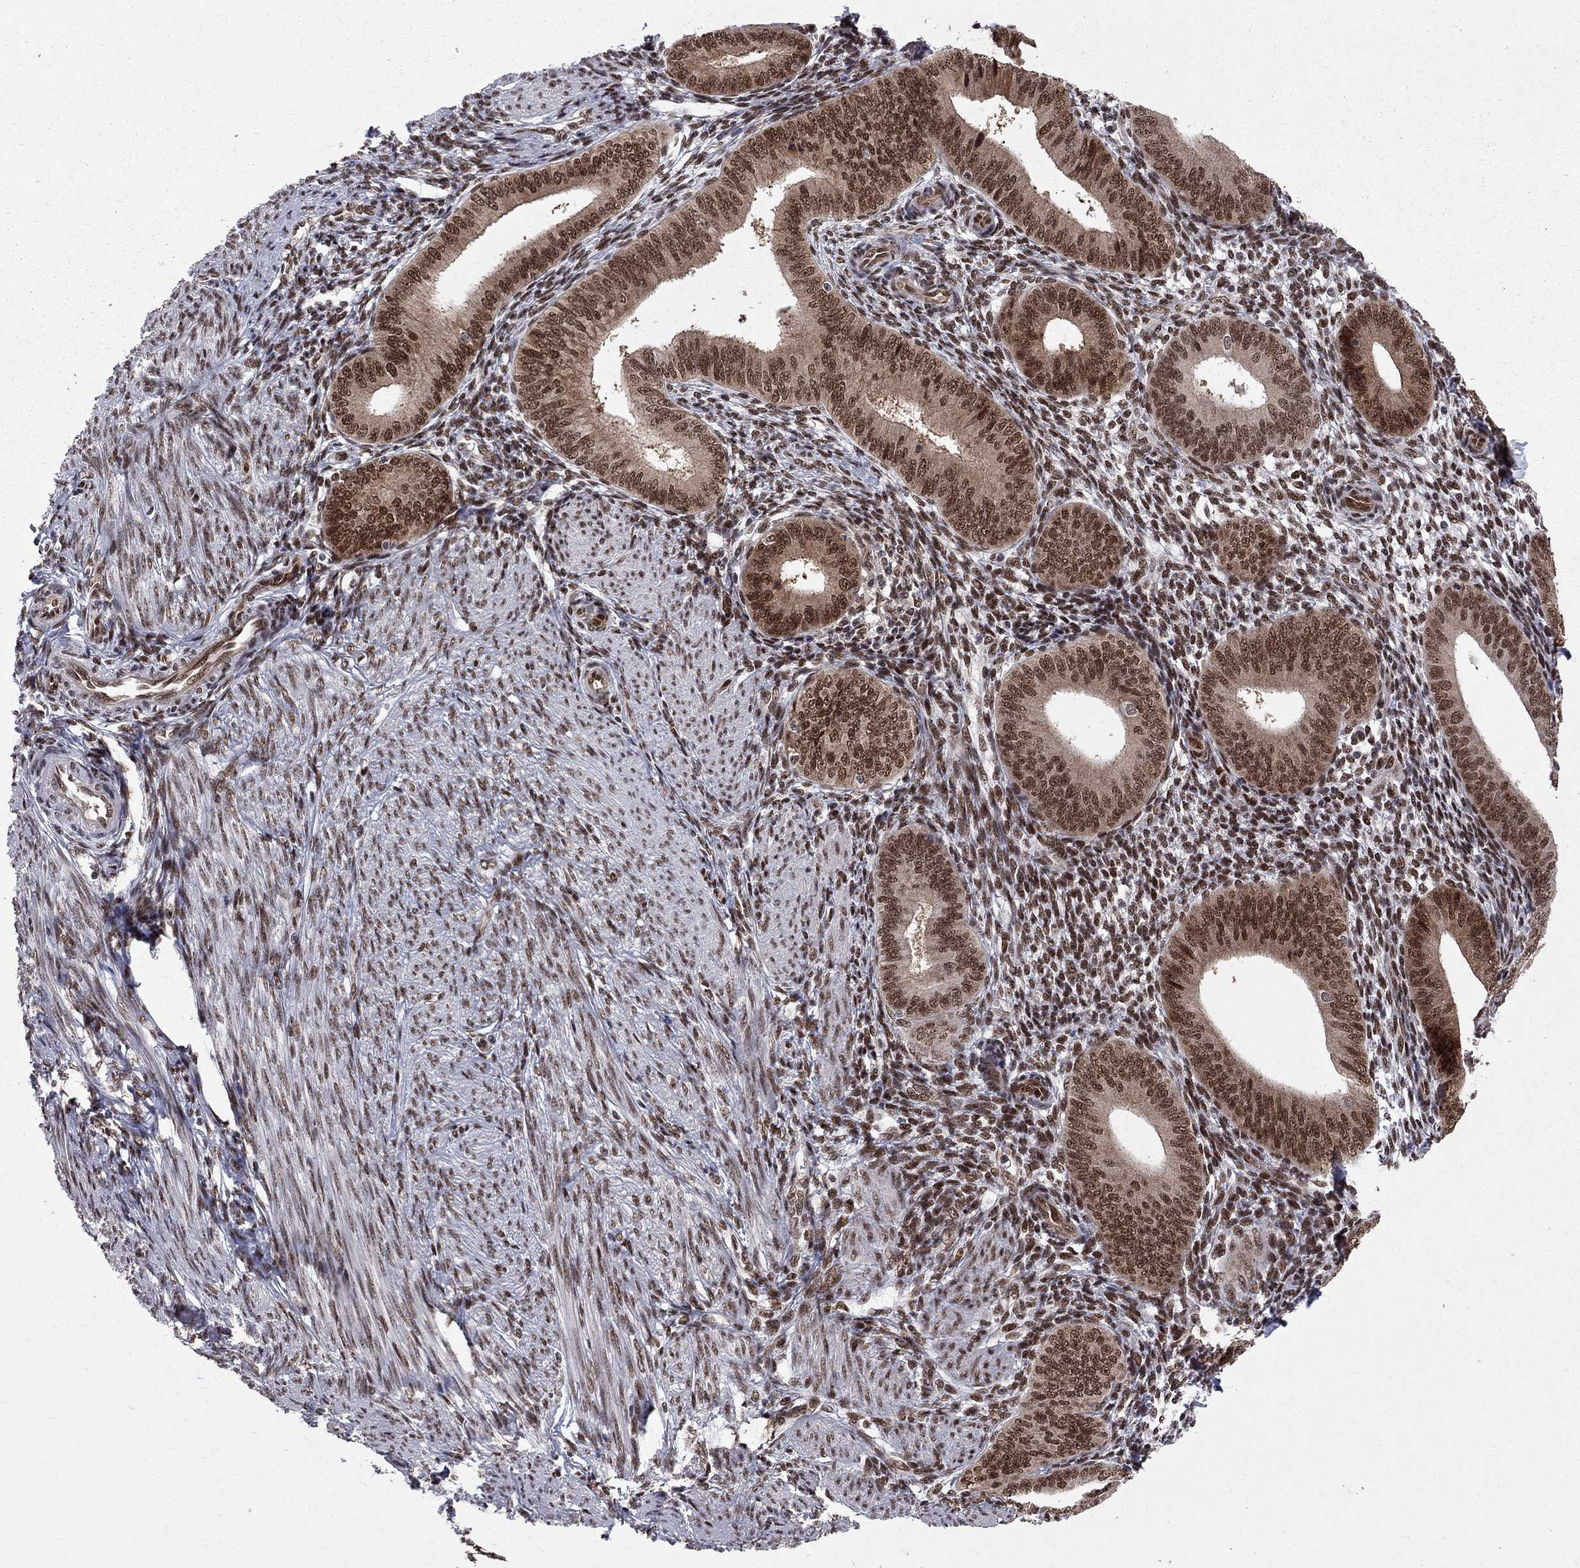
{"staining": {"intensity": "strong", "quantity": "25%-75%", "location": "nuclear"}, "tissue": "endometrium", "cell_type": "Cells in endometrial stroma", "image_type": "normal", "snomed": [{"axis": "morphology", "description": "Normal tissue, NOS"}, {"axis": "topography", "description": "Endometrium"}], "caption": "Brown immunohistochemical staining in normal human endometrium shows strong nuclear staining in approximately 25%-75% of cells in endometrial stroma. (Stains: DAB in brown, nuclei in blue, Microscopy: brightfield microscopy at high magnification).", "gene": "SAP30L", "patient": {"sex": "female", "age": 39}}